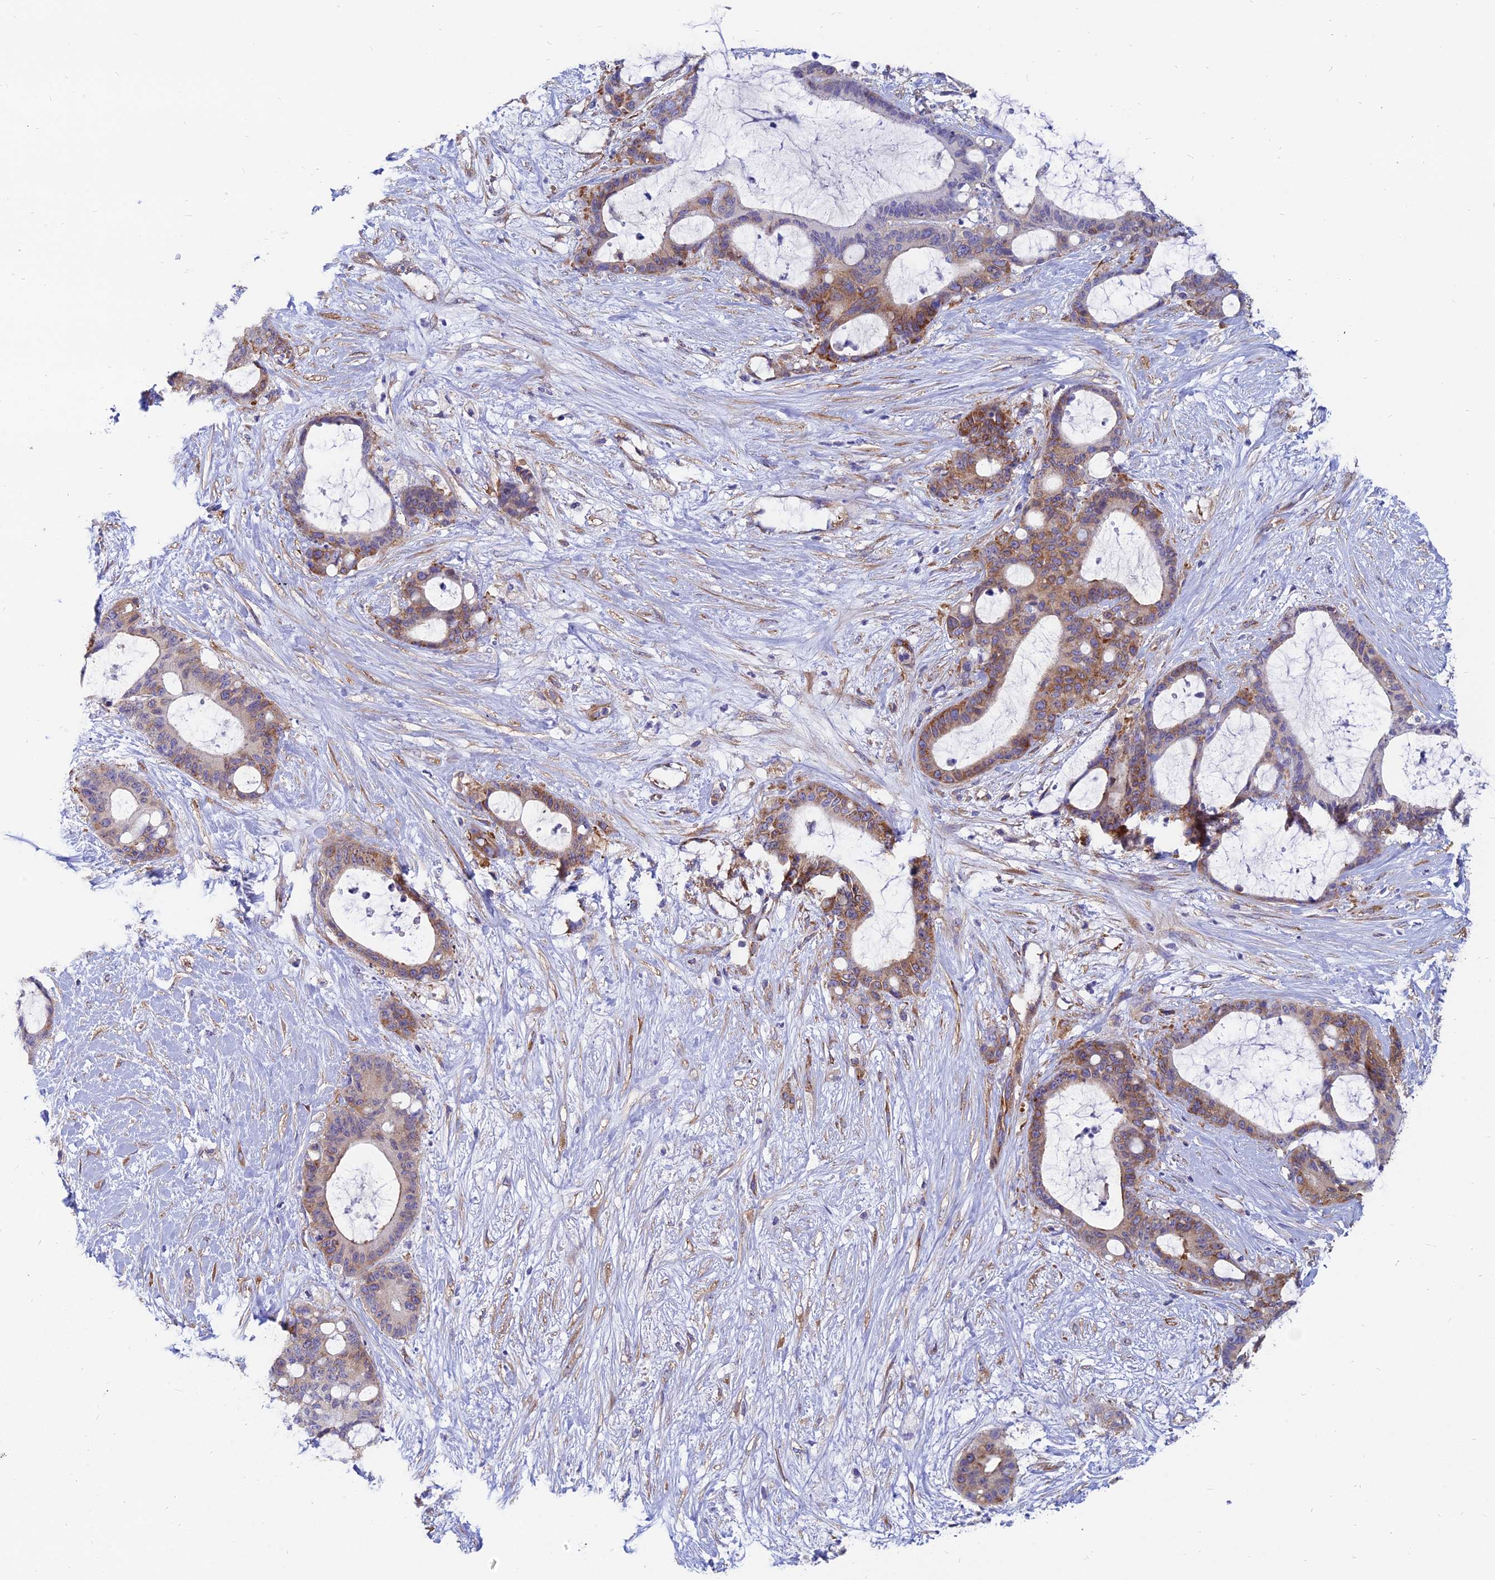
{"staining": {"intensity": "moderate", "quantity": ">75%", "location": "cytoplasmic/membranous"}, "tissue": "liver cancer", "cell_type": "Tumor cells", "image_type": "cancer", "snomed": [{"axis": "morphology", "description": "Normal tissue, NOS"}, {"axis": "morphology", "description": "Cholangiocarcinoma"}, {"axis": "topography", "description": "Liver"}, {"axis": "topography", "description": "Peripheral nerve tissue"}], "caption": "Tumor cells exhibit medium levels of moderate cytoplasmic/membranous positivity in approximately >75% of cells in human liver cancer. (DAB IHC, brown staining for protein, blue staining for nuclei).", "gene": "TXLNA", "patient": {"sex": "female", "age": 73}}